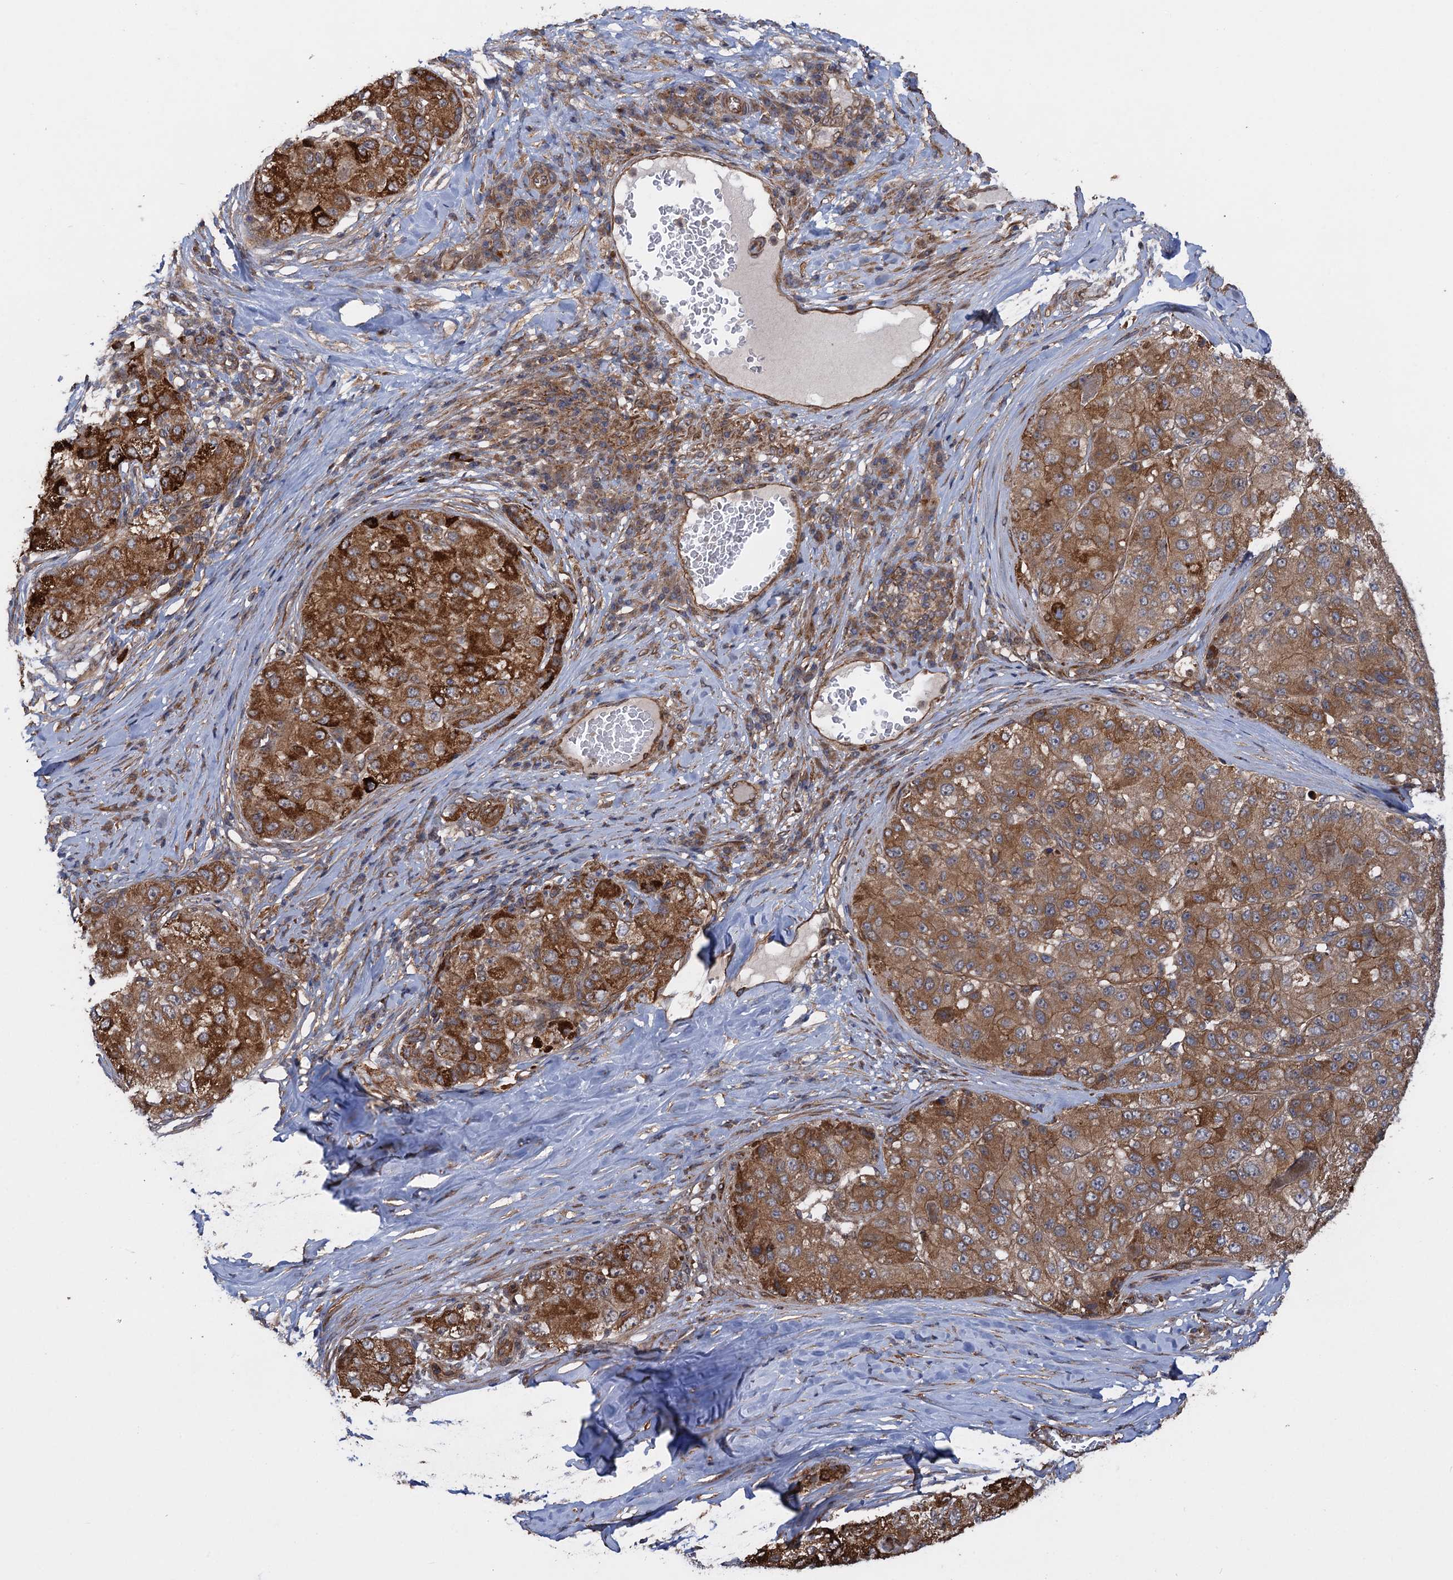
{"staining": {"intensity": "strong", "quantity": ">75%", "location": "cytoplasmic/membranous"}, "tissue": "liver cancer", "cell_type": "Tumor cells", "image_type": "cancer", "snomed": [{"axis": "morphology", "description": "Carcinoma, Hepatocellular, NOS"}, {"axis": "topography", "description": "Liver"}], "caption": "Brown immunohistochemical staining in human liver hepatocellular carcinoma shows strong cytoplasmic/membranous staining in approximately >75% of tumor cells.", "gene": "HAUS1", "patient": {"sex": "male", "age": 80}}